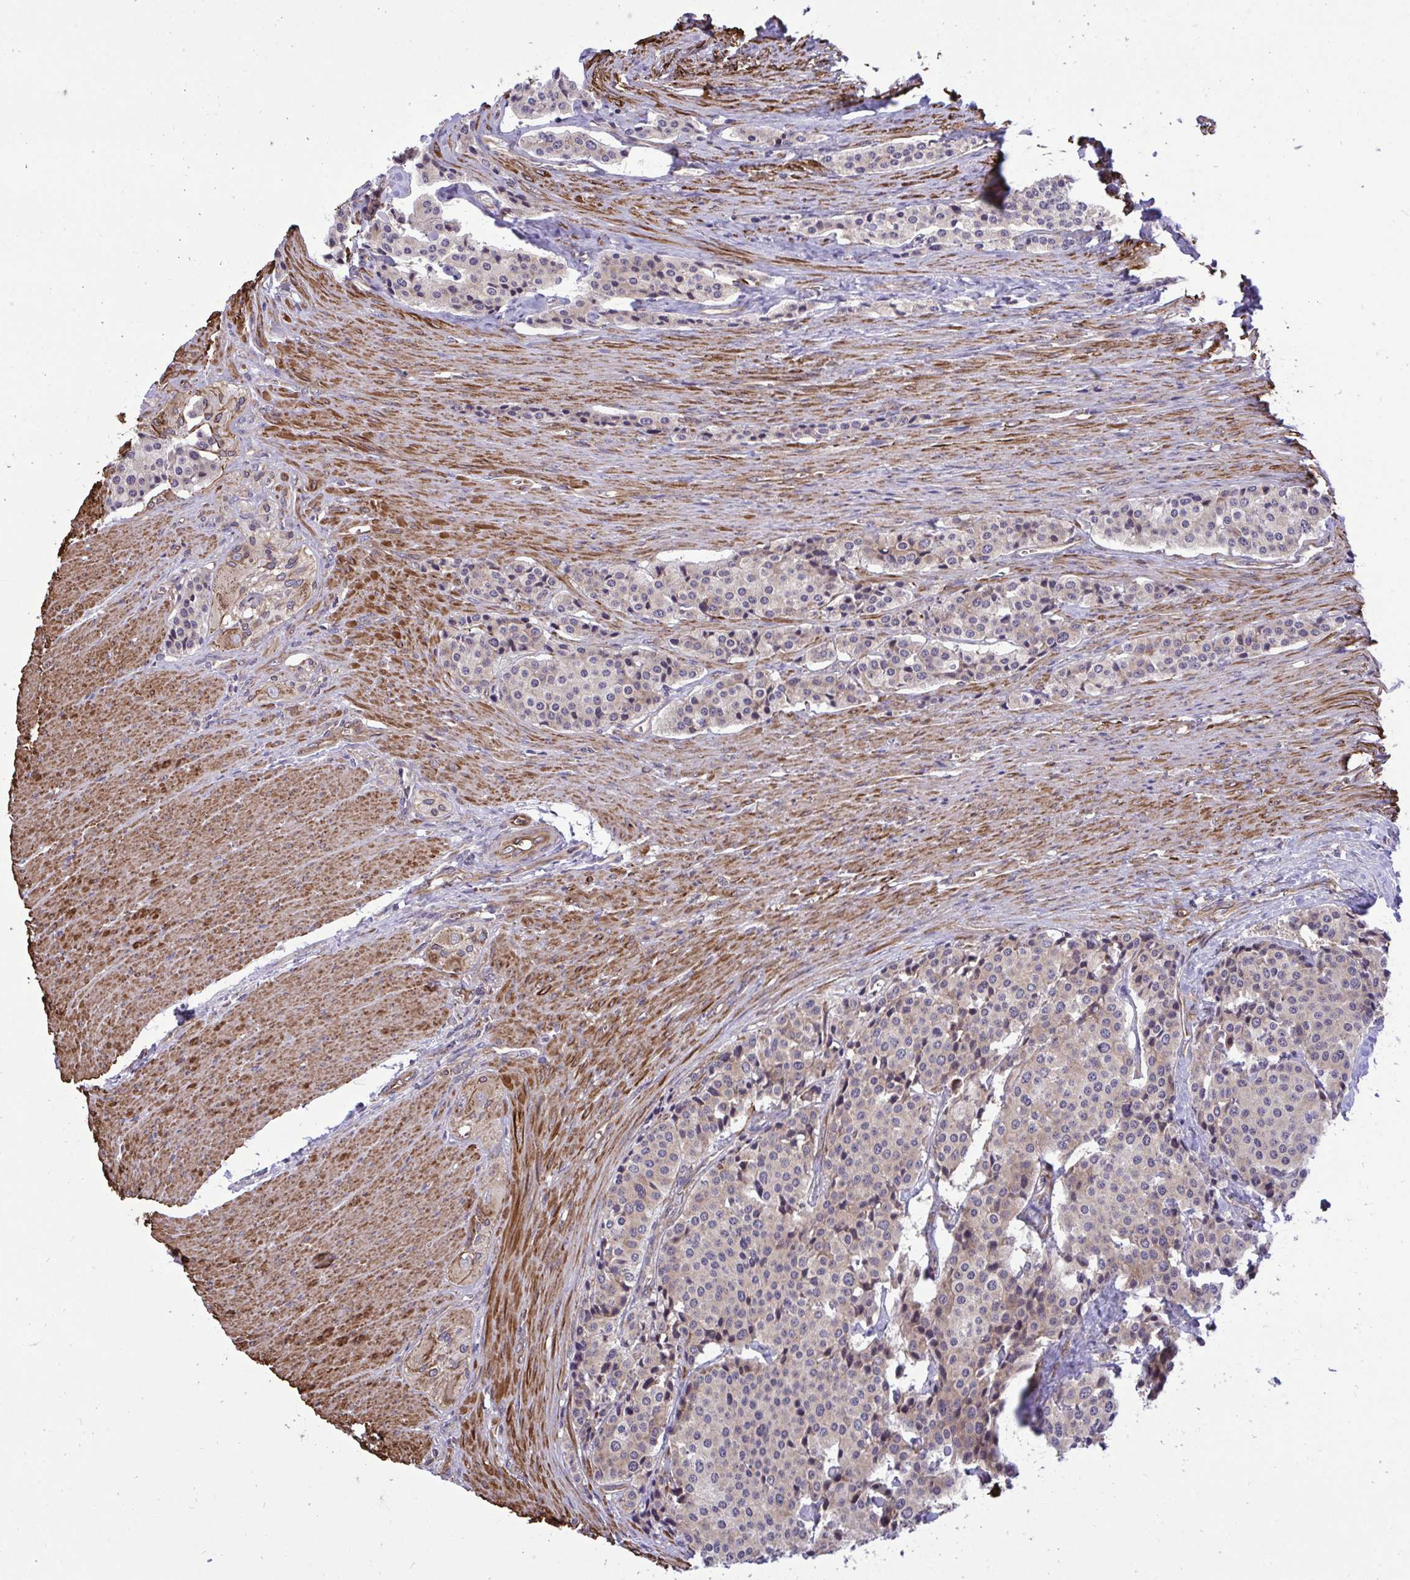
{"staining": {"intensity": "negative", "quantity": "none", "location": "none"}, "tissue": "carcinoid", "cell_type": "Tumor cells", "image_type": "cancer", "snomed": [{"axis": "morphology", "description": "Carcinoid, malignant, NOS"}, {"axis": "topography", "description": "Small intestine"}], "caption": "Malignant carcinoid was stained to show a protein in brown. There is no significant staining in tumor cells. The staining was performed using DAB to visualize the protein expression in brown, while the nuclei were stained in blue with hematoxylin (Magnification: 20x).", "gene": "RPS15", "patient": {"sex": "male", "age": 73}}